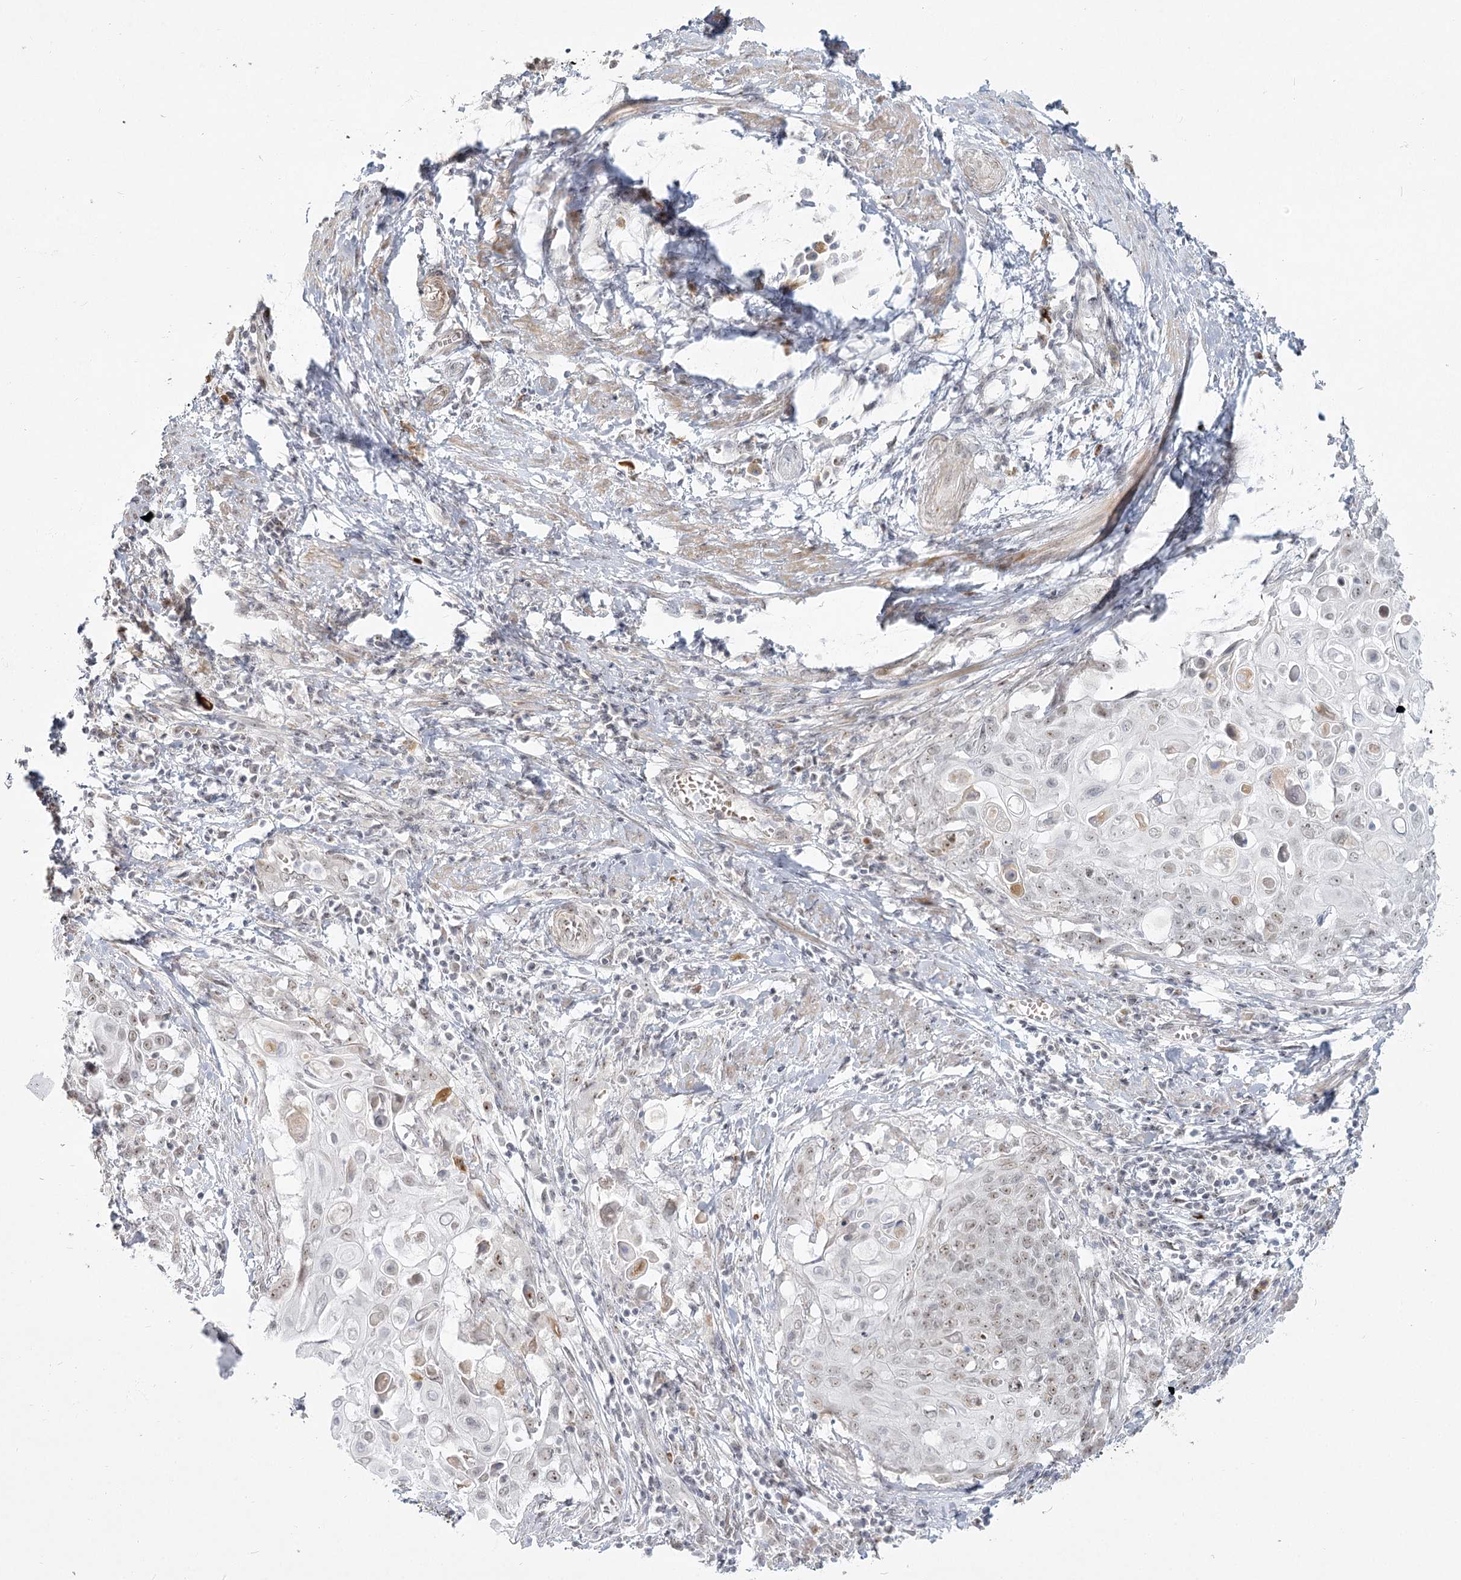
{"staining": {"intensity": "weak", "quantity": "<25%", "location": "nuclear"}, "tissue": "cervical cancer", "cell_type": "Tumor cells", "image_type": "cancer", "snomed": [{"axis": "morphology", "description": "Squamous cell carcinoma, NOS"}, {"axis": "topography", "description": "Cervix"}], "caption": "IHC image of human cervical cancer stained for a protein (brown), which displays no positivity in tumor cells.", "gene": "EXOSC7", "patient": {"sex": "female", "age": 39}}